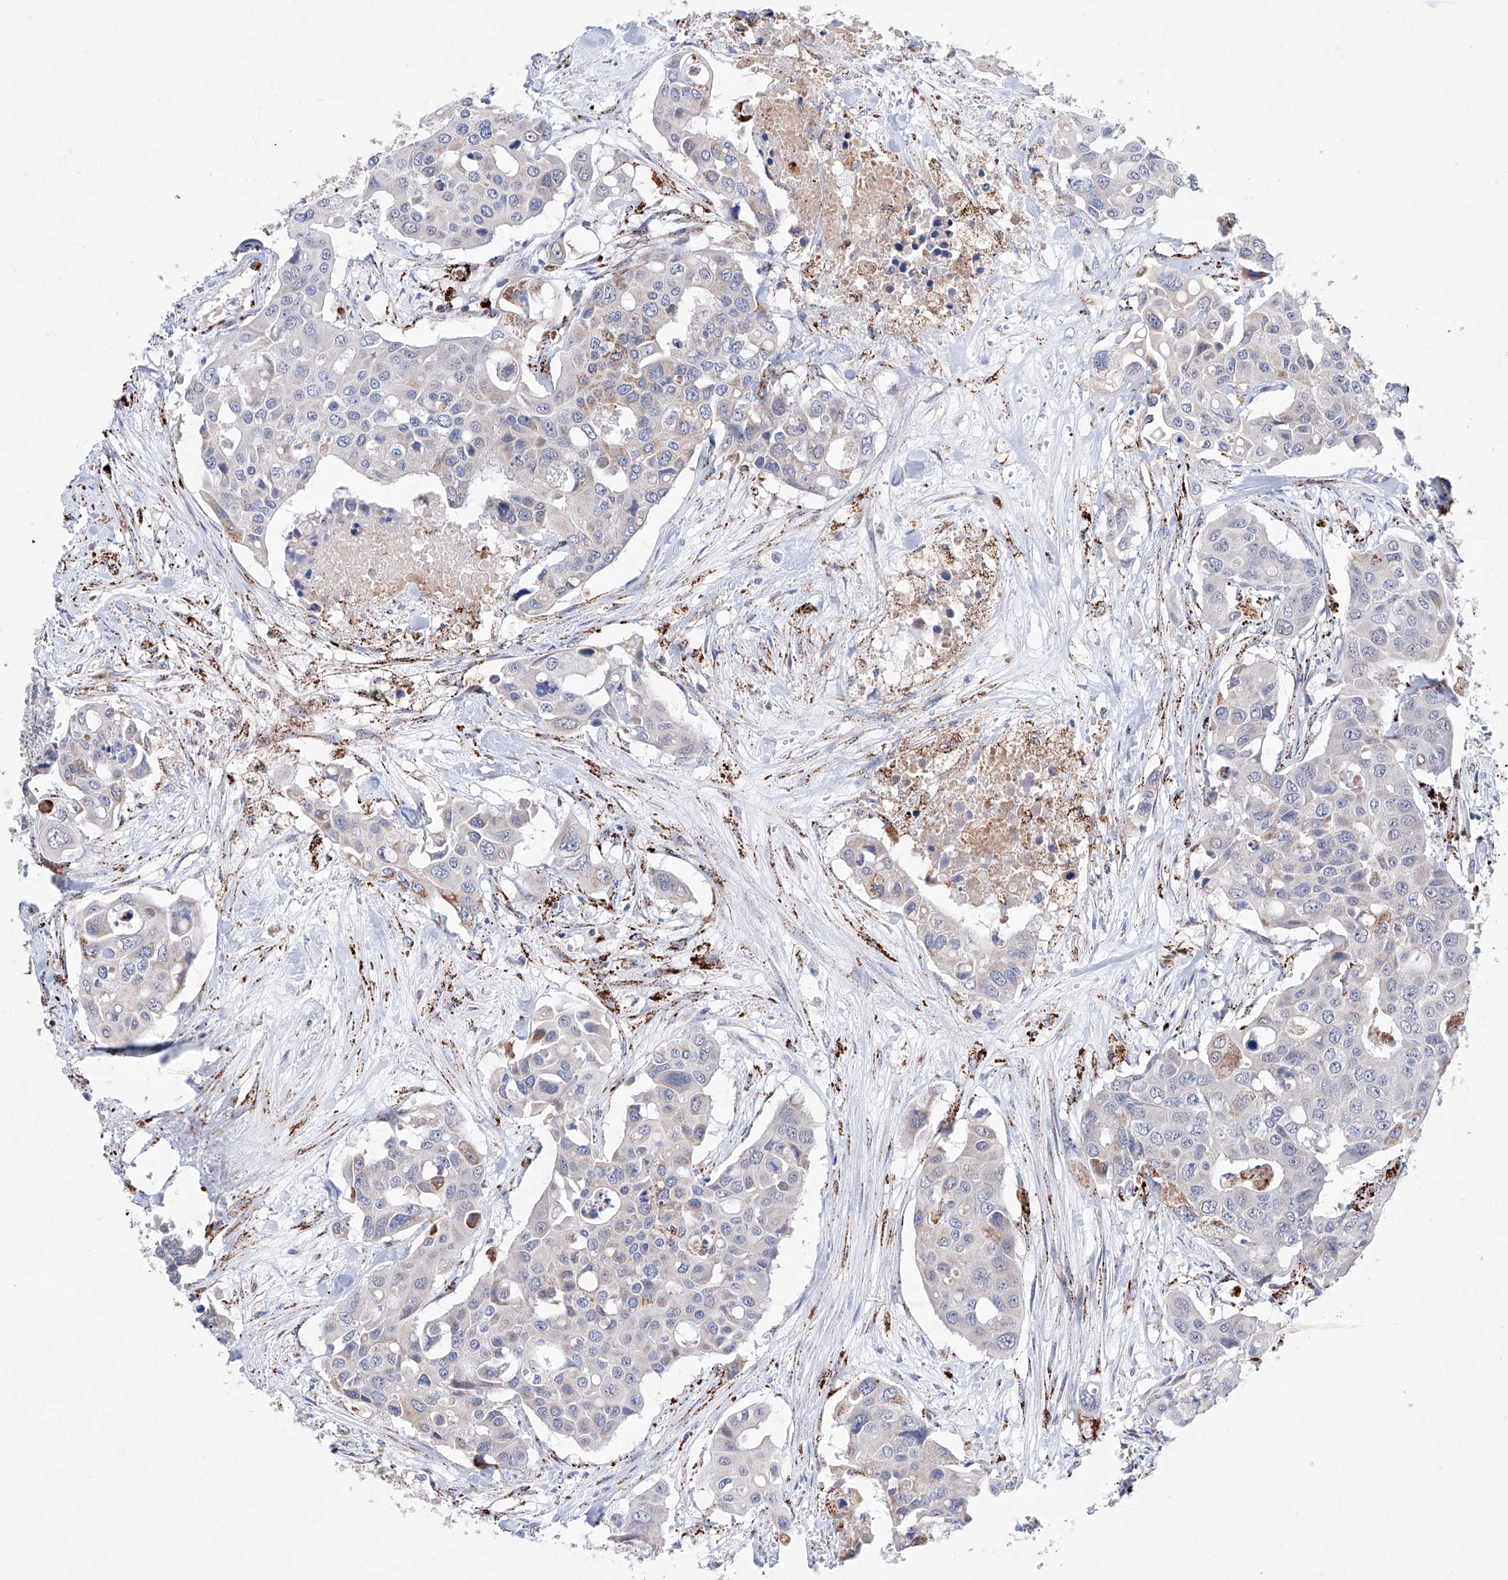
{"staining": {"intensity": "weak", "quantity": "<25%", "location": "cytoplasmic/membranous"}, "tissue": "colorectal cancer", "cell_type": "Tumor cells", "image_type": "cancer", "snomed": [{"axis": "morphology", "description": "Adenocarcinoma, NOS"}, {"axis": "topography", "description": "Colon"}], "caption": "DAB (3,3'-diaminobenzidine) immunohistochemical staining of human adenocarcinoma (colorectal) exhibits no significant expression in tumor cells. (IHC, brightfield microscopy, high magnification).", "gene": "NRROS", "patient": {"sex": "male", "age": 77}}